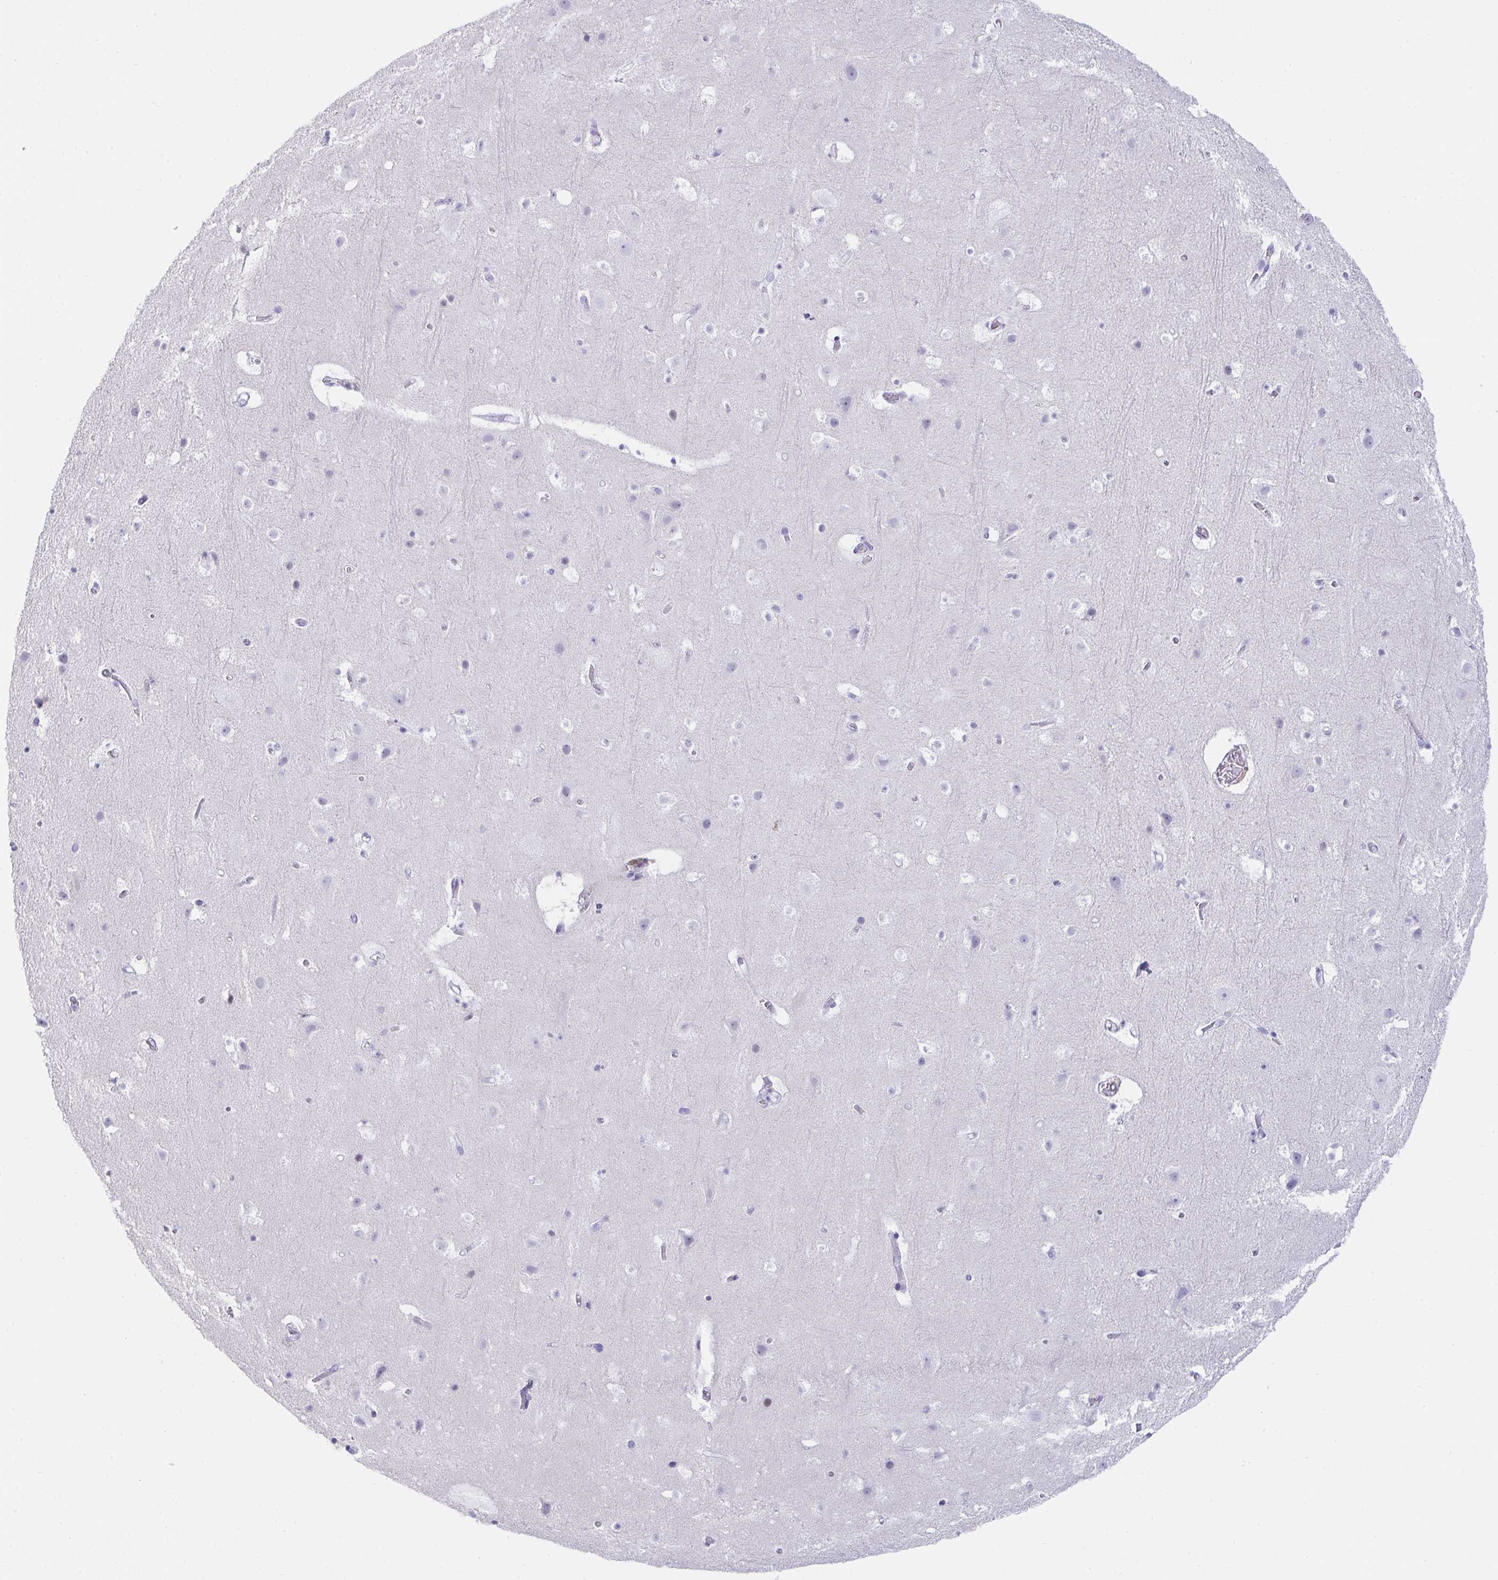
{"staining": {"intensity": "negative", "quantity": "none", "location": "none"}, "tissue": "cerebral cortex", "cell_type": "Endothelial cells", "image_type": "normal", "snomed": [{"axis": "morphology", "description": "Normal tissue, NOS"}, {"axis": "topography", "description": "Cerebral cortex"}], "caption": "Benign cerebral cortex was stained to show a protein in brown. There is no significant staining in endothelial cells. (DAB (3,3'-diaminobenzidine) immunohistochemistry (IHC) visualized using brightfield microscopy, high magnification).", "gene": "KMT2E", "patient": {"sex": "female", "age": 42}}